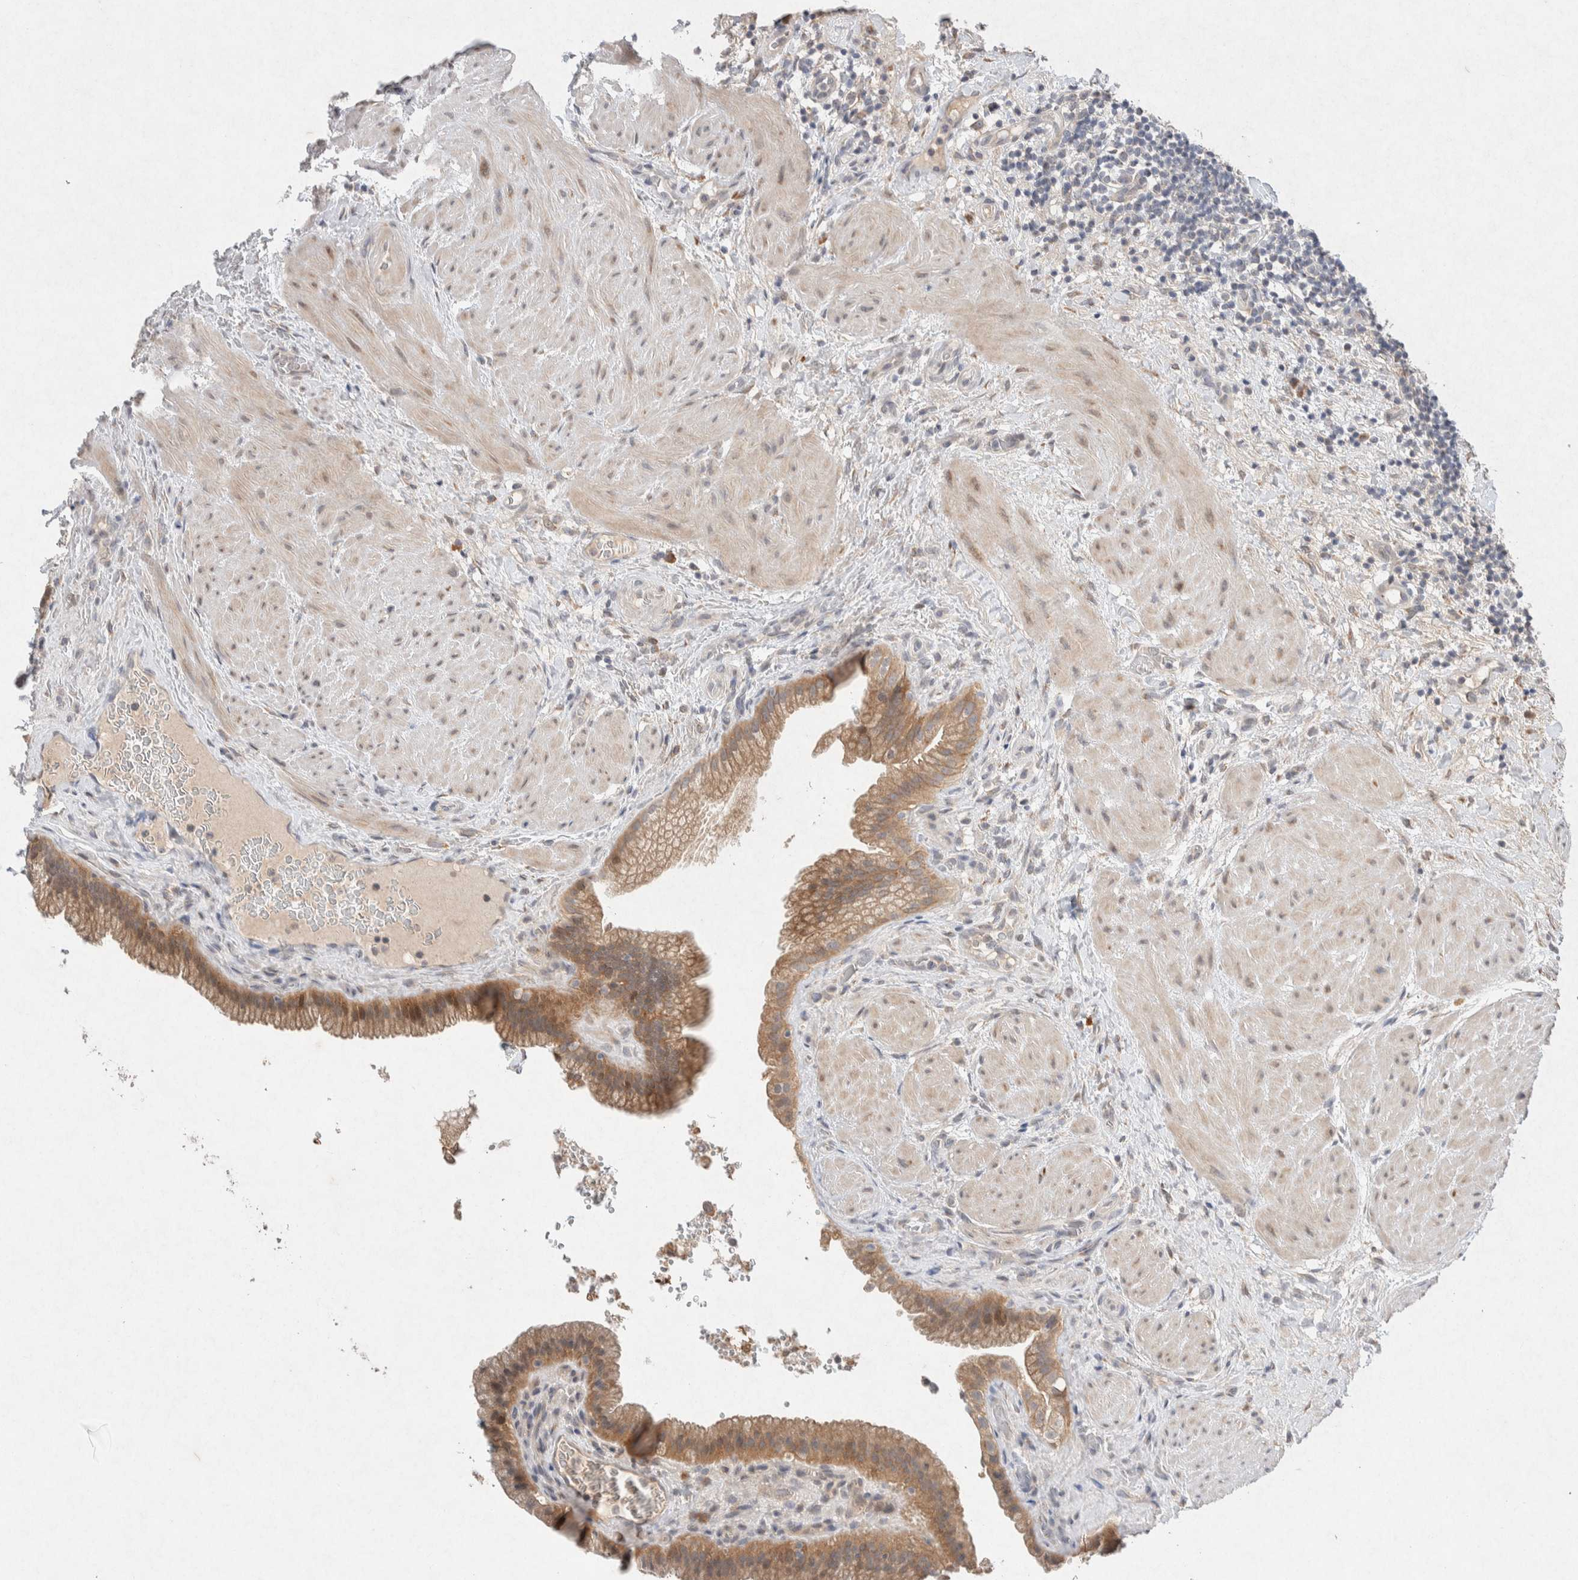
{"staining": {"intensity": "moderate", "quantity": ">75%", "location": "cytoplasmic/membranous"}, "tissue": "gallbladder", "cell_type": "Glandular cells", "image_type": "normal", "snomed": [{"axis": "morphology", "description": "Normal tissue, NOS"}, {"axis": "topography", "description": "Gallbladder"}], "caption": "Moderate cytoplasmic/membranous positivity for a protein is seen in approximately >75% of glandular cells of benign gallbladder using immunohistochemistry.", "gene": "CMTM4", "patient": {"sex": "male", "age": 49}}